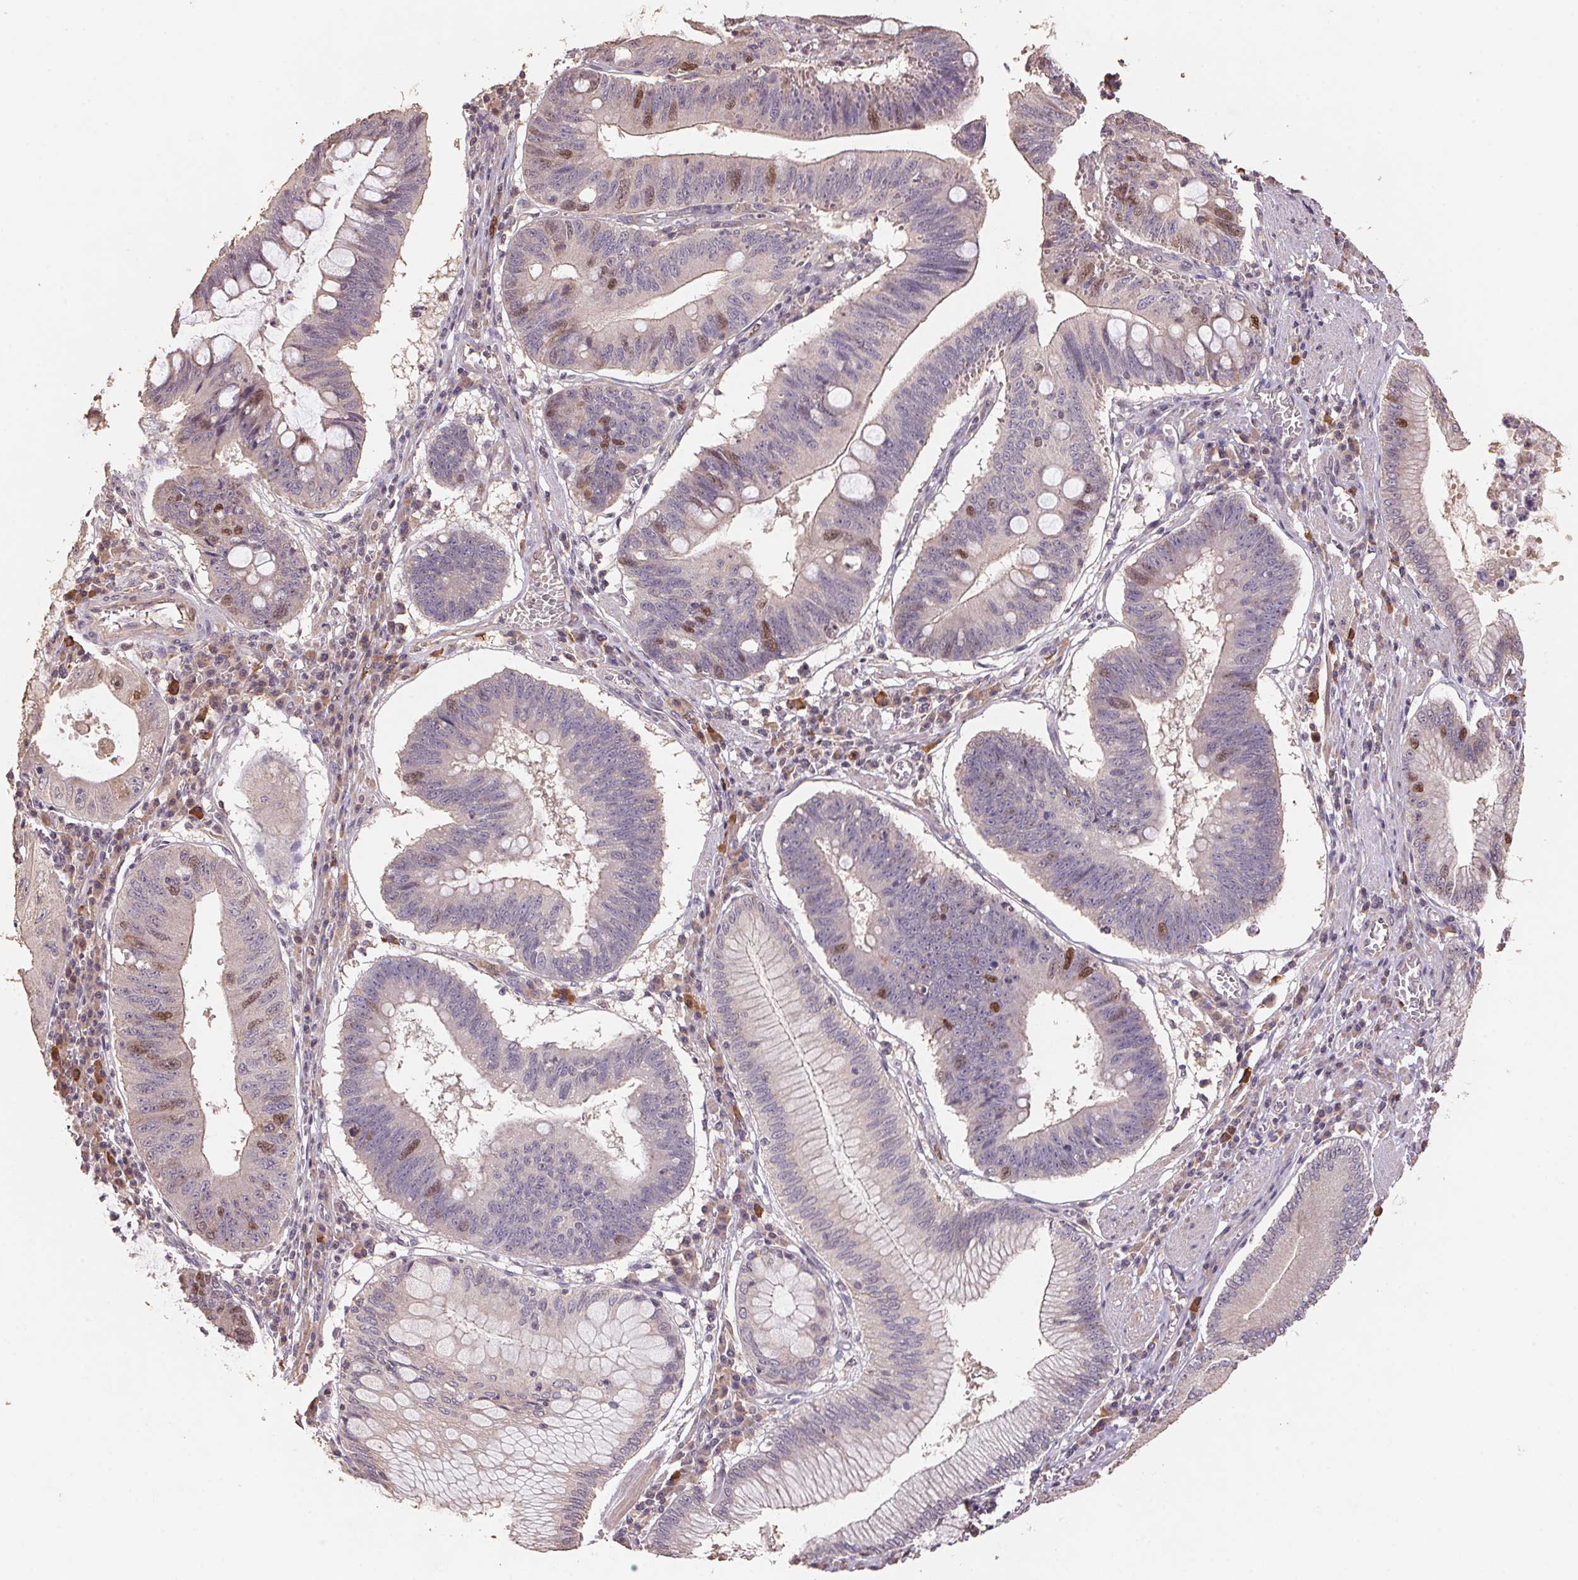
{"staining": {"intensity": "moderate", "quantity": "<25%", "location": "nuclear"}, "tissue": "stomach cancer", "cell_type": "Tumor cells", "image_type": "cancer", "snomed": [{"axis": "morphology", "description": "Adenocarcinoma, NOS"}, {"axis": "topography", "description": "Stomach"}], "caption": "Protein expression by IHC exhibits moderate nuclear staining in about <25% of tumor cells in adenocarcinoma (stomach). (brown staining indicates protein expression, while blue staining denotes nuclei).", "gene": "CENPF", "patient": {"sex": "male", "age": 59}}